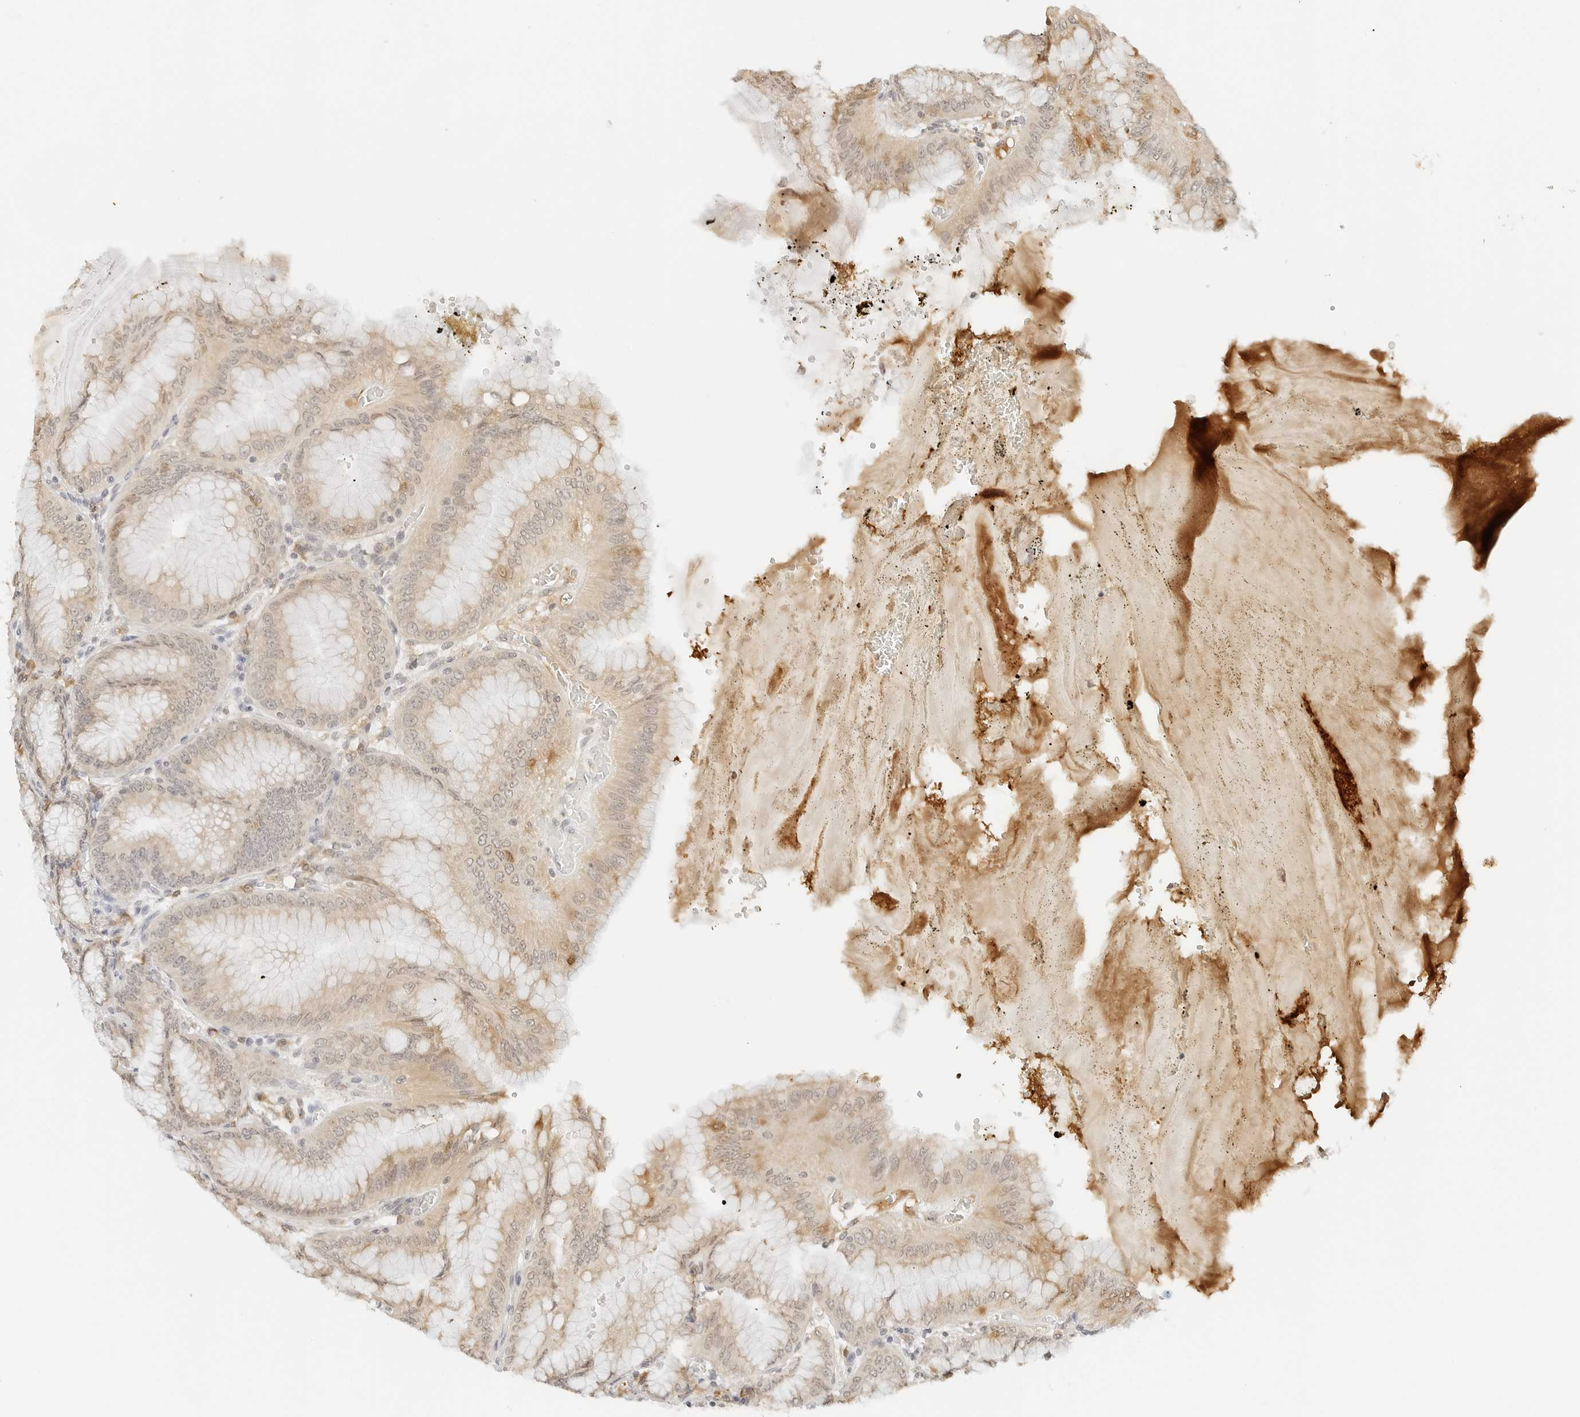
{"staining": {"intensity": "moderate", "quantity": ">75%", "location": "cytoplasmic/membranous,nuclear"}, "tissue": "stomach", "cell_type": "Glandular cells", "image_type": "normal", "snomed": [{"axis": "morphology", "description": "Normal tissue, NOS"}, {"axis": "topography", "description": "Stomach, lower"}], "caption": "Stomach stained with immunohistochemistry shows moderate cytoplasmic/membranous,nuclear staining in about >75% of glandular cells. The protein of interest is stained brown, and the nuclei are stained in blue (DAB (3,3'-diaminobenzidine) IHC with brightfield microscopy, high magnification).", "gene": "NEO1", "patient": {"sex": "male", "age": 71}}